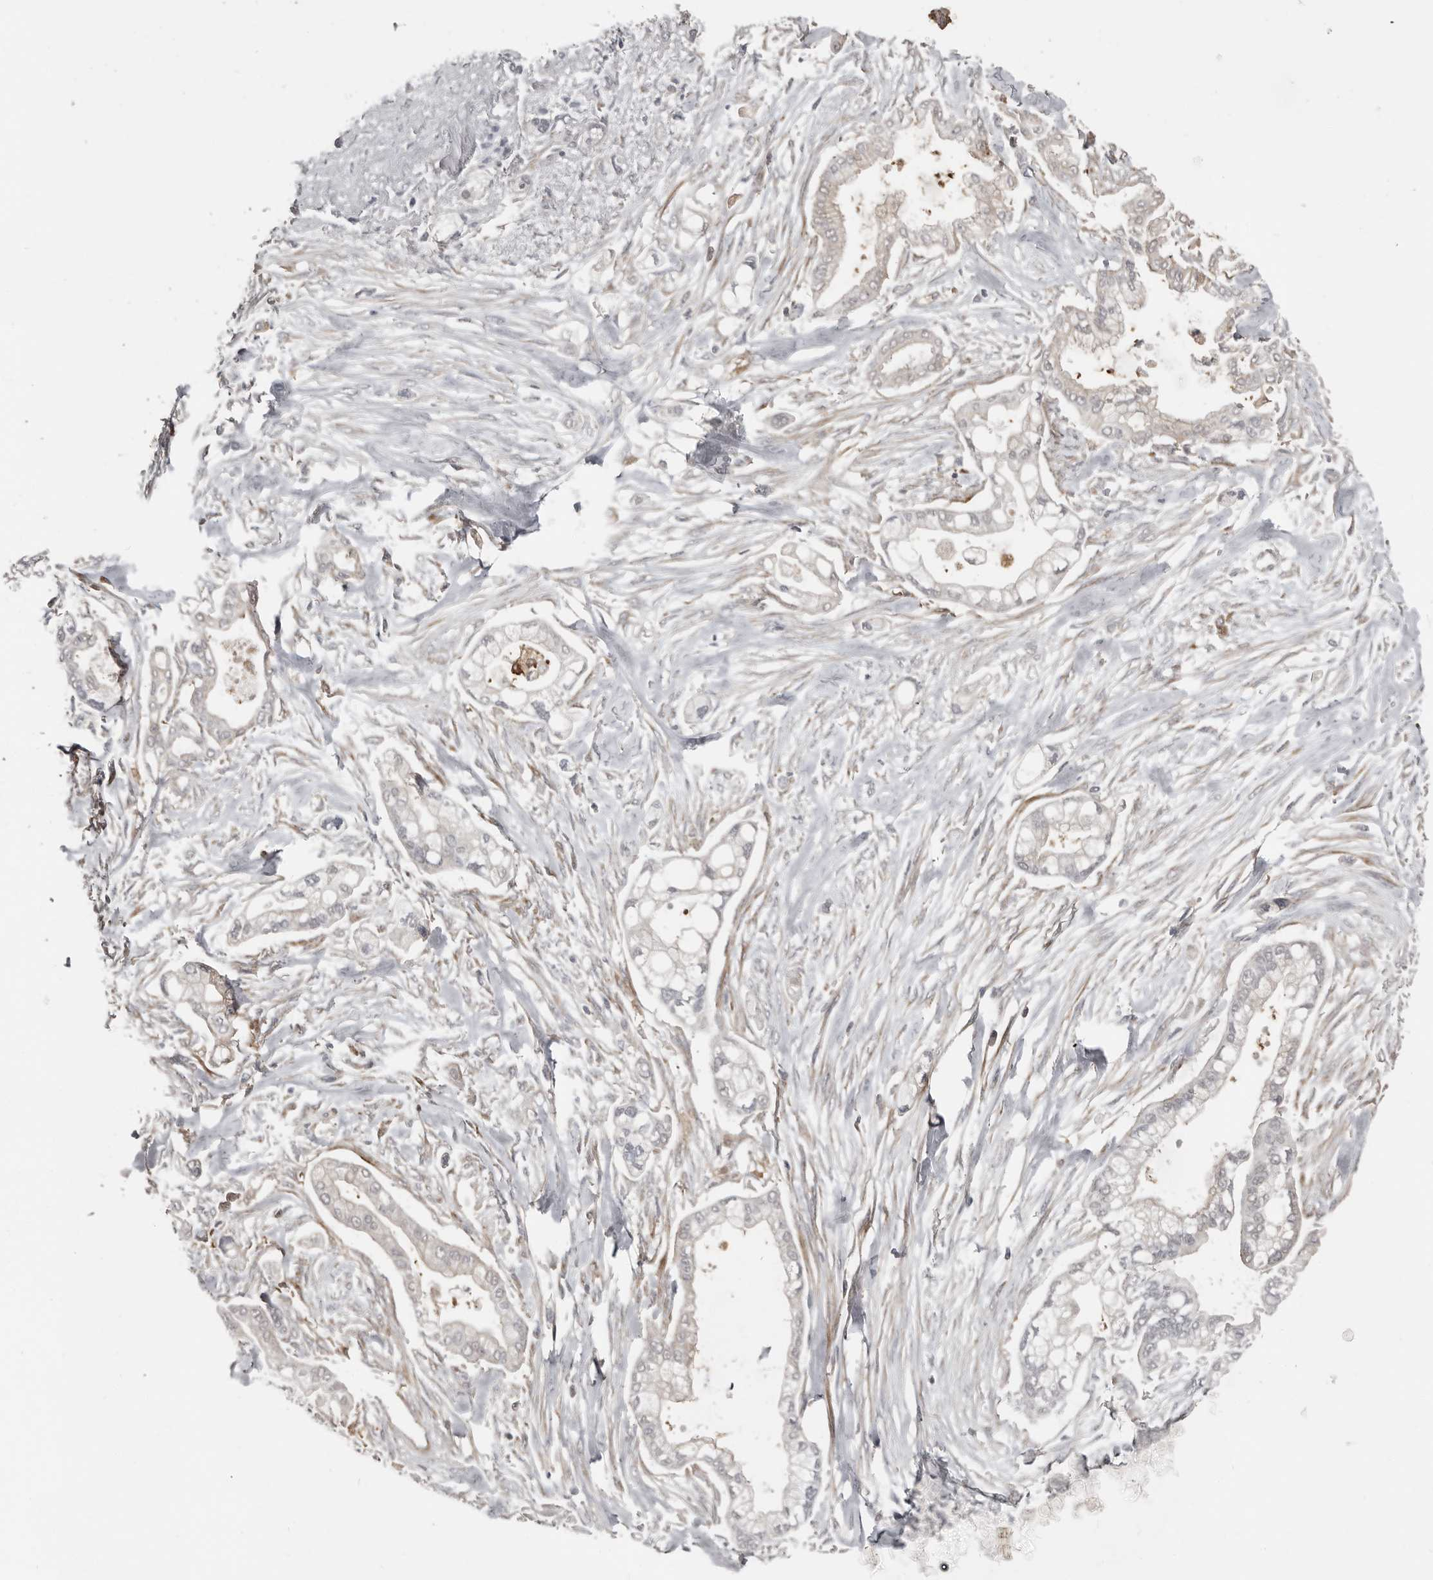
{"staining": {"intensity": "weak", "quantity": "<25%", "location": "cytoplasmic/membranous"}, "tissue": "pancreatic cancer", "cell_type": "Tumor cells", "image_type": "cancer", "snomed": [{"axis": "morphology", "description": "Adenocarcinoma, NOS"}, {"axis": "topography", "description": "Pancreas"}], "caption": "Immunohistochemistry photomicrograph of human pancreatic cancer stained for a protein (brown), which demonstrates no positivity in tumor cells.", "gene": "KCNJ8", "patient": {"sex": "male", "age": 68}}